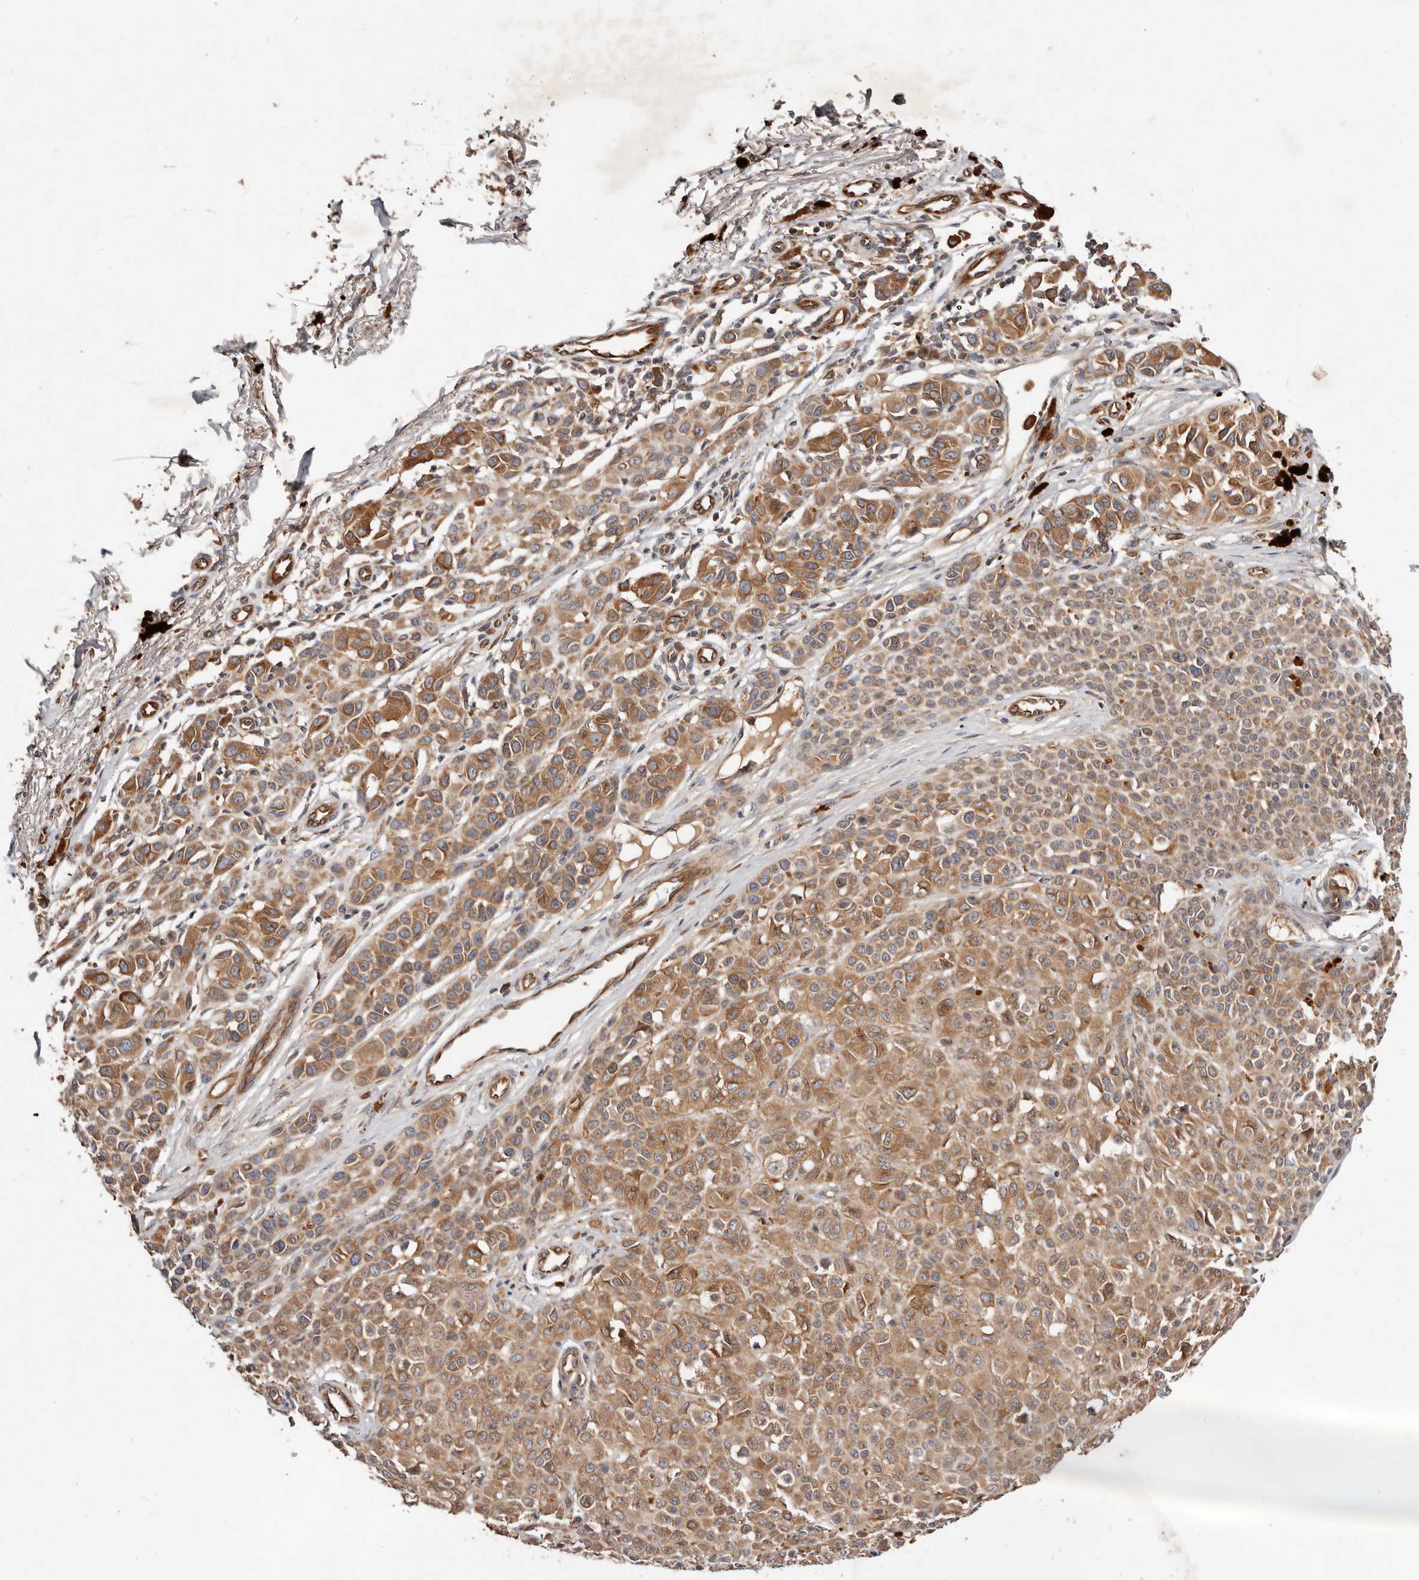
{"staining": {"intensity": "moderate", "quantity": ">75%", "location": "cytoplasmic/membranous"}, "tissue": "melanoma", "cell_type": "Tumor cells", "image_type": "cancer", "snomed": [{"axis": "morphology", "description": "Malignant melanoma, NOS"}, {"axis": "topography", "description": "Skin of leg"}], "caption": "Tumor cells demonstrate medium levels of moderate cytoplasmic/membranous expression in approximately >75% of cells in human melanoma.", "gene": "MACF1", "patient": {"sex": "female", "age": 72}}